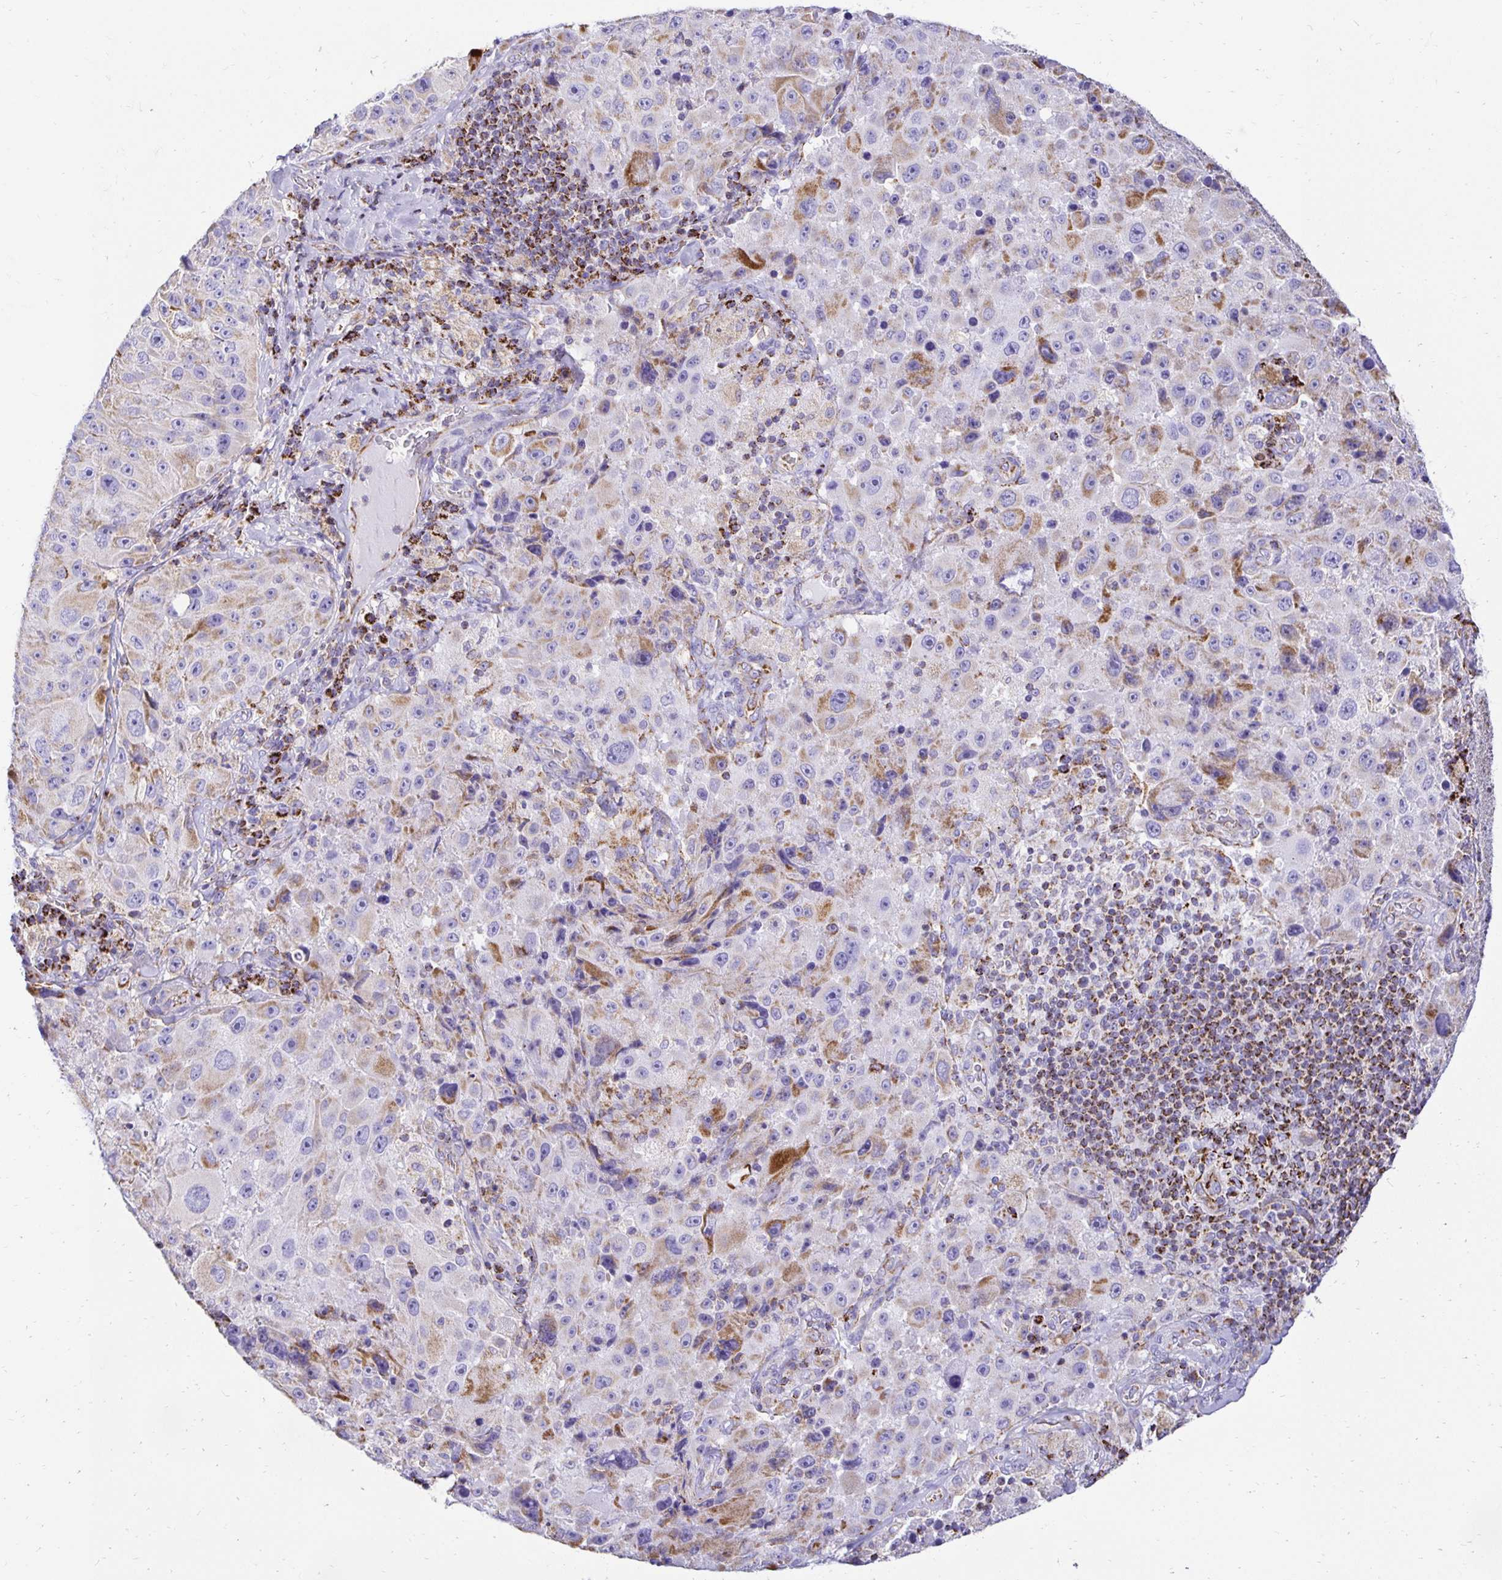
{"staining": {"intensity": "moderate", "quantity": "<25%", "location": "cytoplasmic/membranous"}, "tissue": "melanoma", "cell_type": "Tumor cells", "image_type": "cancer", "snomed": [{"axis": "morphology", "description": "Malignant melanoma, Metastatic site"}, {"axis": "topography", "description": "Lymph node"}], "caption": "Immunohistochemical staining of melanoma displays moderate cytoplasmic/membranous protein staining in approximately <25% of tumor cells.", "gene": "PLAAT2", "patient": {"sex": "male", "age": 62}}